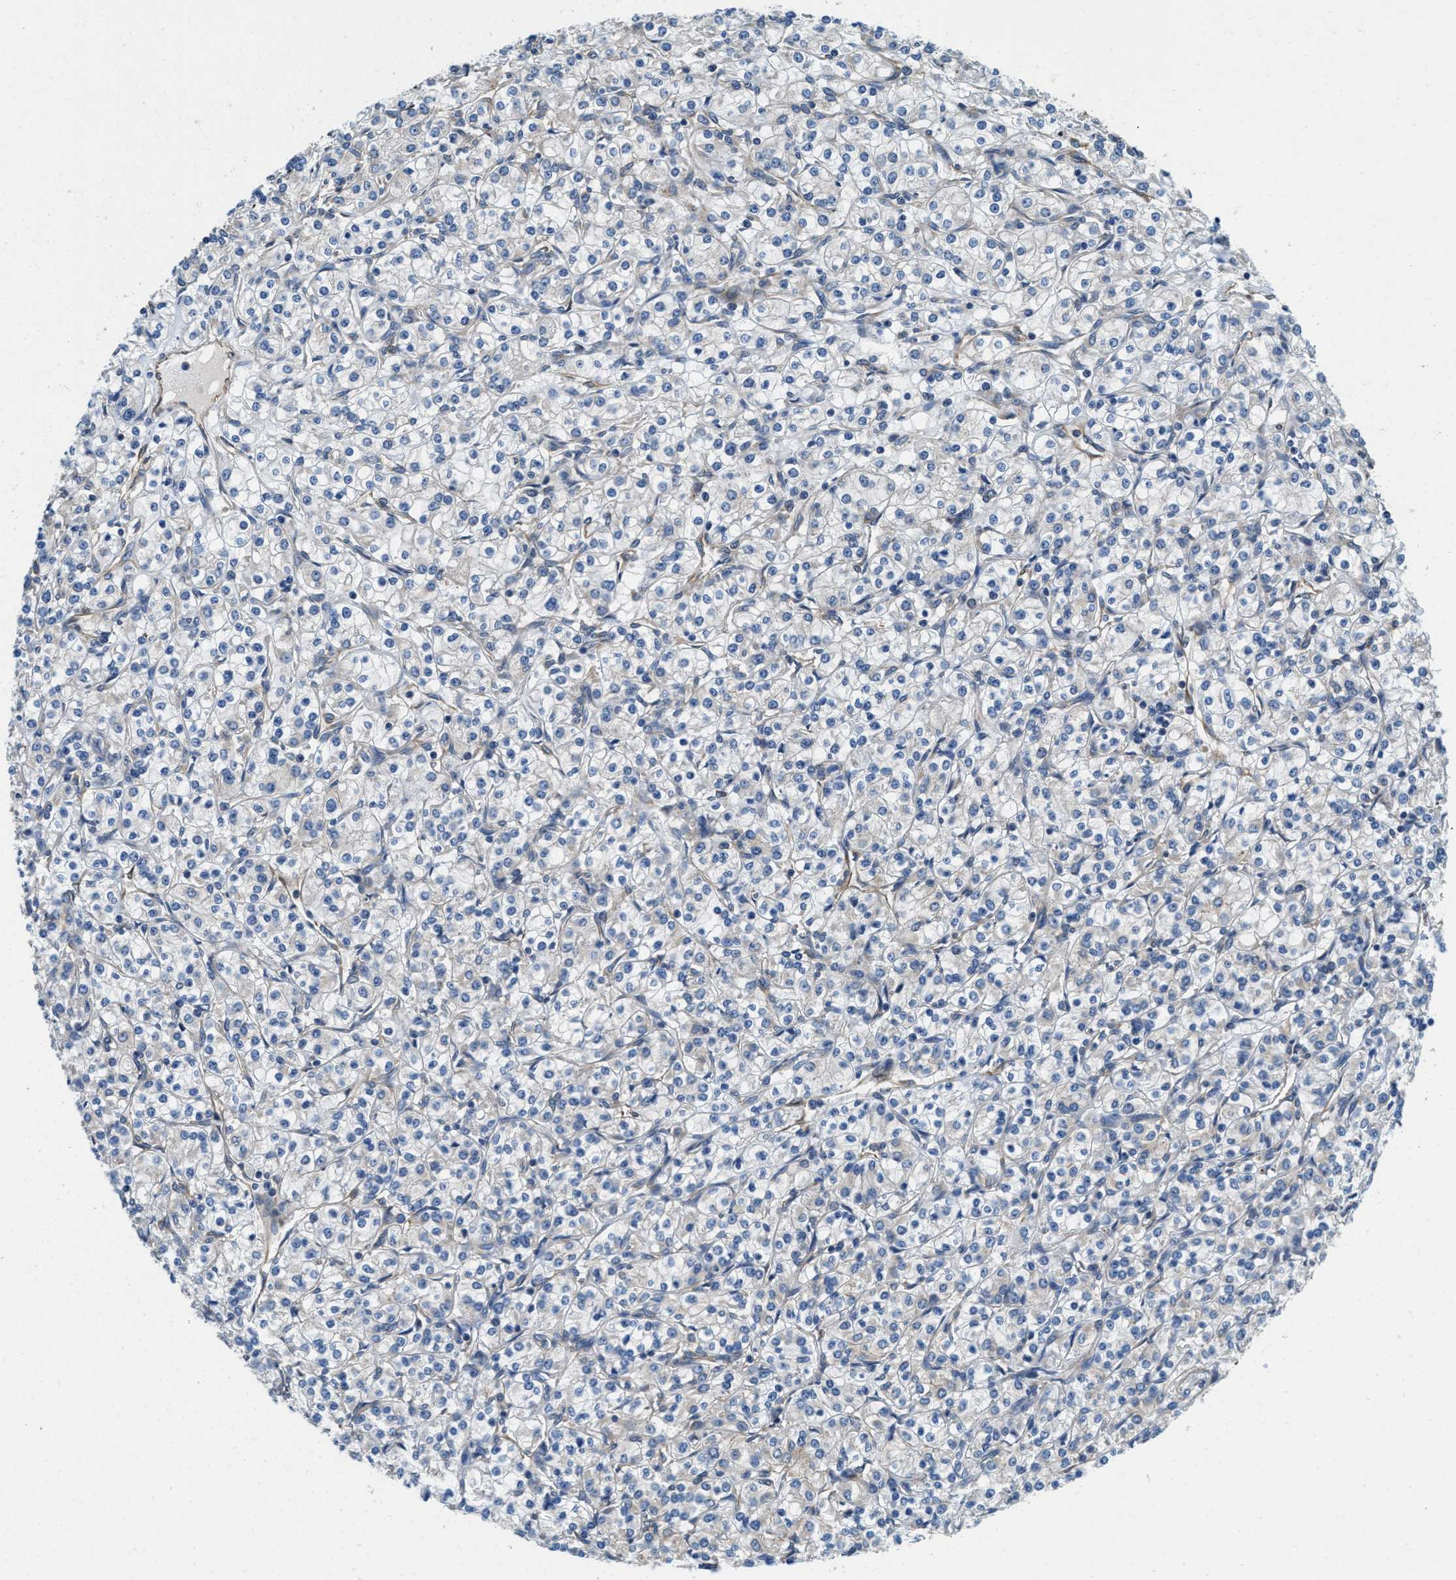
{"staining": {"intensity": "negative", "quantity": "none", "location": "none"}, "tissue": "renal cancer", "cell_type": "Tumor cells", "image_type": "cancer", "snomed": [{"axis": "morphology", "description": "Adenocarcinoma, NOS"}, {"axis": "topography", "description": "Kidney"}], "caption": "A photomicrograph of human renal cancer (adenocarcinoma) is negative for staining in tumor cells.", "gene": "HSD17B12", "patient": {"sex": "male", "age": 77}}